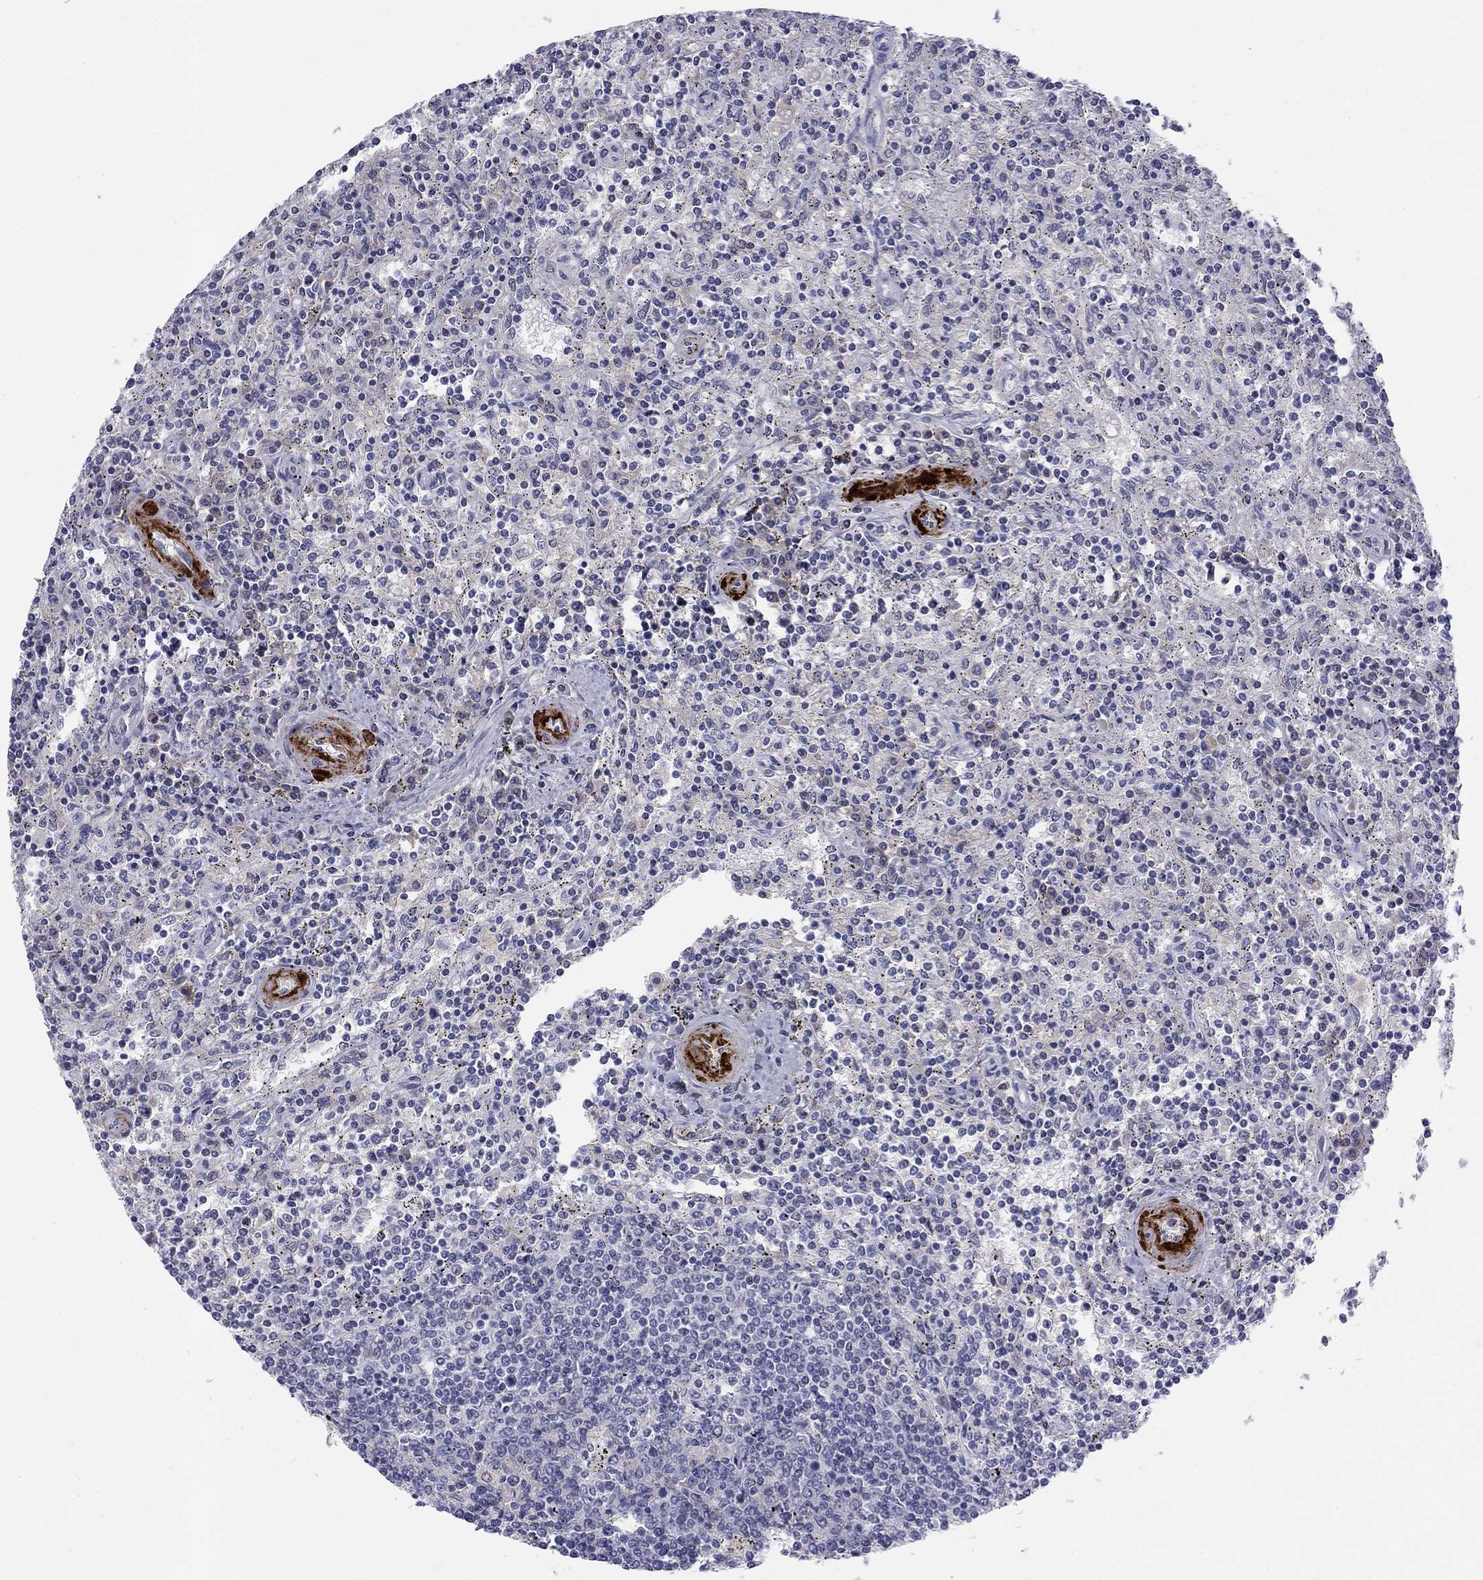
{"staining": {"intensity": "negative", "quantity": "none", "location": "none"}, "tissue": "lymphoma", "cell_type": "Tumor cells", "image_type": "cancer", "snomed": [{"axis": "morphology", "description": "Malignant lymphoma, non-Hodgkin's type, Low grade"}, {"axis": "topography", "description": "Spleen"}], "caption": "There is no significant staining in tumor cells of malignant lymphoma, non-Hodgkin's type (low-grade).", "gene": "TFAP2B", "patient": {"sex": "male", "age": 62}}